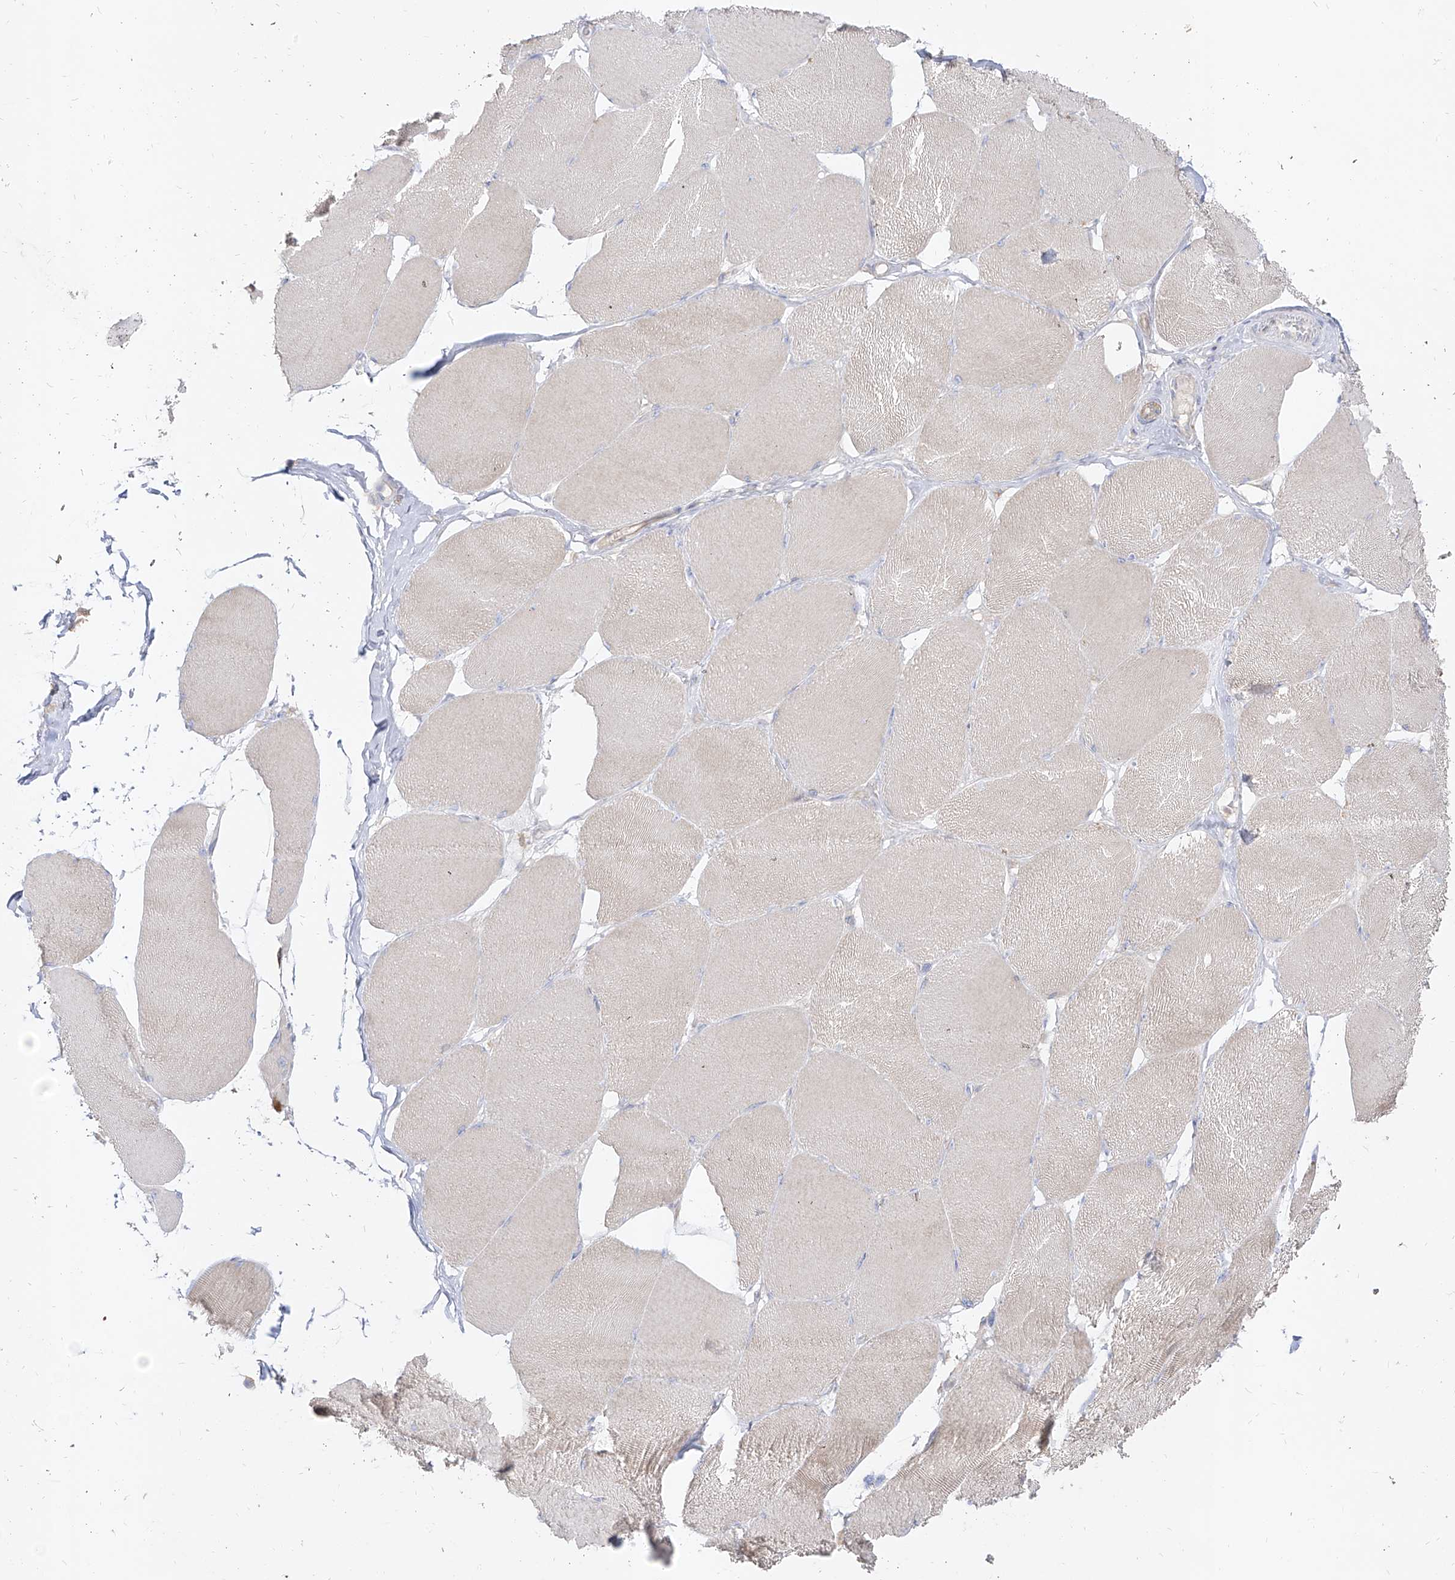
{"staining": {"intensity": "negative", "quantity": "none", "location": "none"}, "tissue": "skeletal muscle", "cell_type": "Myocytes", "image_type": "normal", "snomed": [{"axis": "morphology", "description": "Normal tissue, NOS"}, {"axis": "topography", "description": "Skin"}, {"axis": "topography", "description": "Skeletal muscle"}], "caption": "A high-resolution histopathology image shows IHC staining of benign skeletal muscle, which demonstrates no significant positivity in myocytes. Brightfield microscopy of IHC stained with DAB (3,3'-diaminobenzidine) (brown) and hematoxylin (blue), captured at high magnification.", "gene": "RBFOX3", "patient": {"sex": "male", "age": 83}}